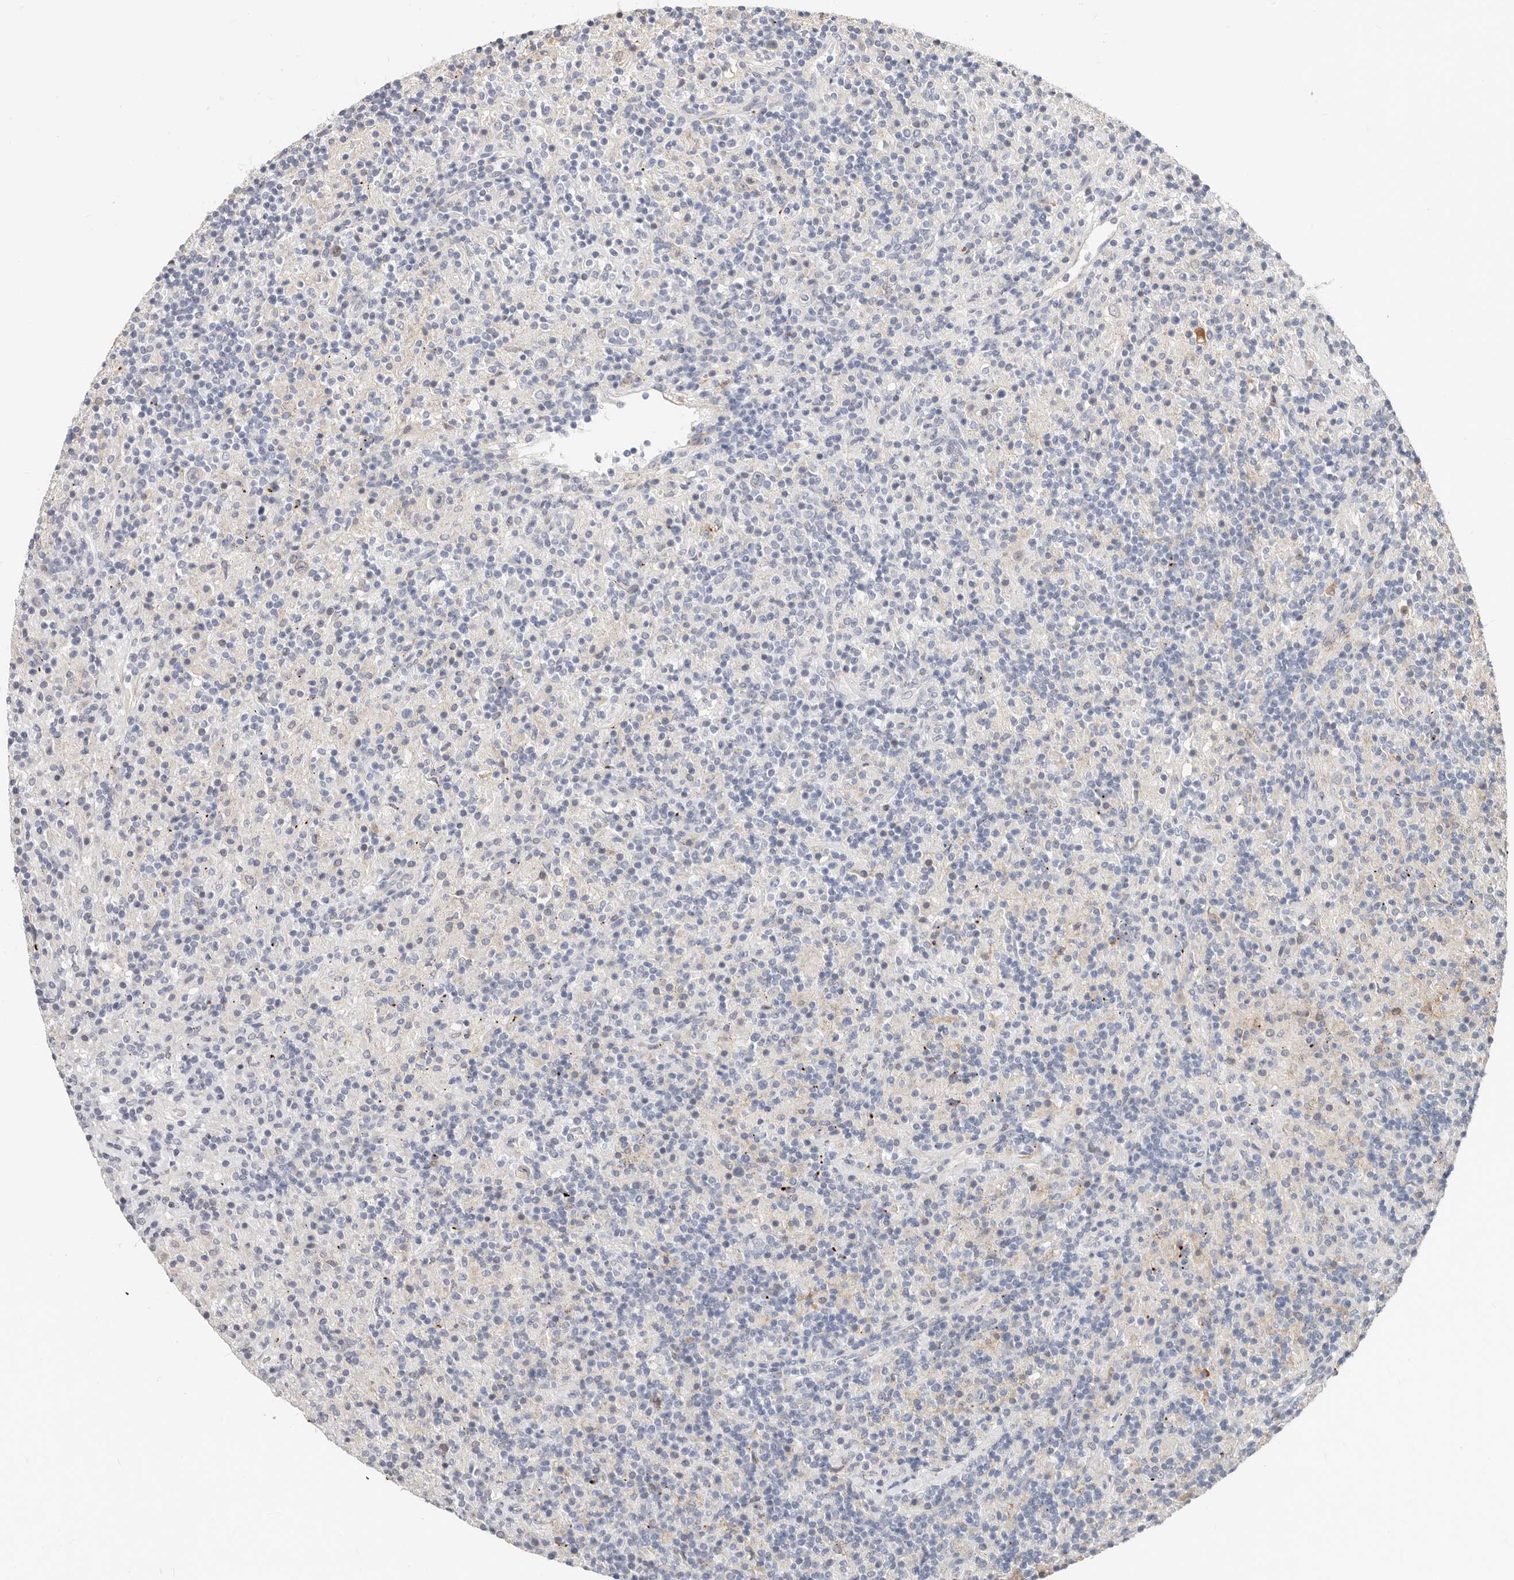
{"staining": {"intensity": "negative", "quantity": "none", "location": "none"}, "tissue": "lymphoma", "cell_type": "Tumor cells", "image_type": "cancer", "snomed": [{"axis": "morphology", "description": "Hodgkin's disease, NOS"}, {"axis": "topography", "description": "Lymph node"}], "caption": "Tumor cells are negative for brown protein staining in Hodgkin's disease.", "gene": "ZRANB1", "patient": {"sex": "male", "age": 70}}